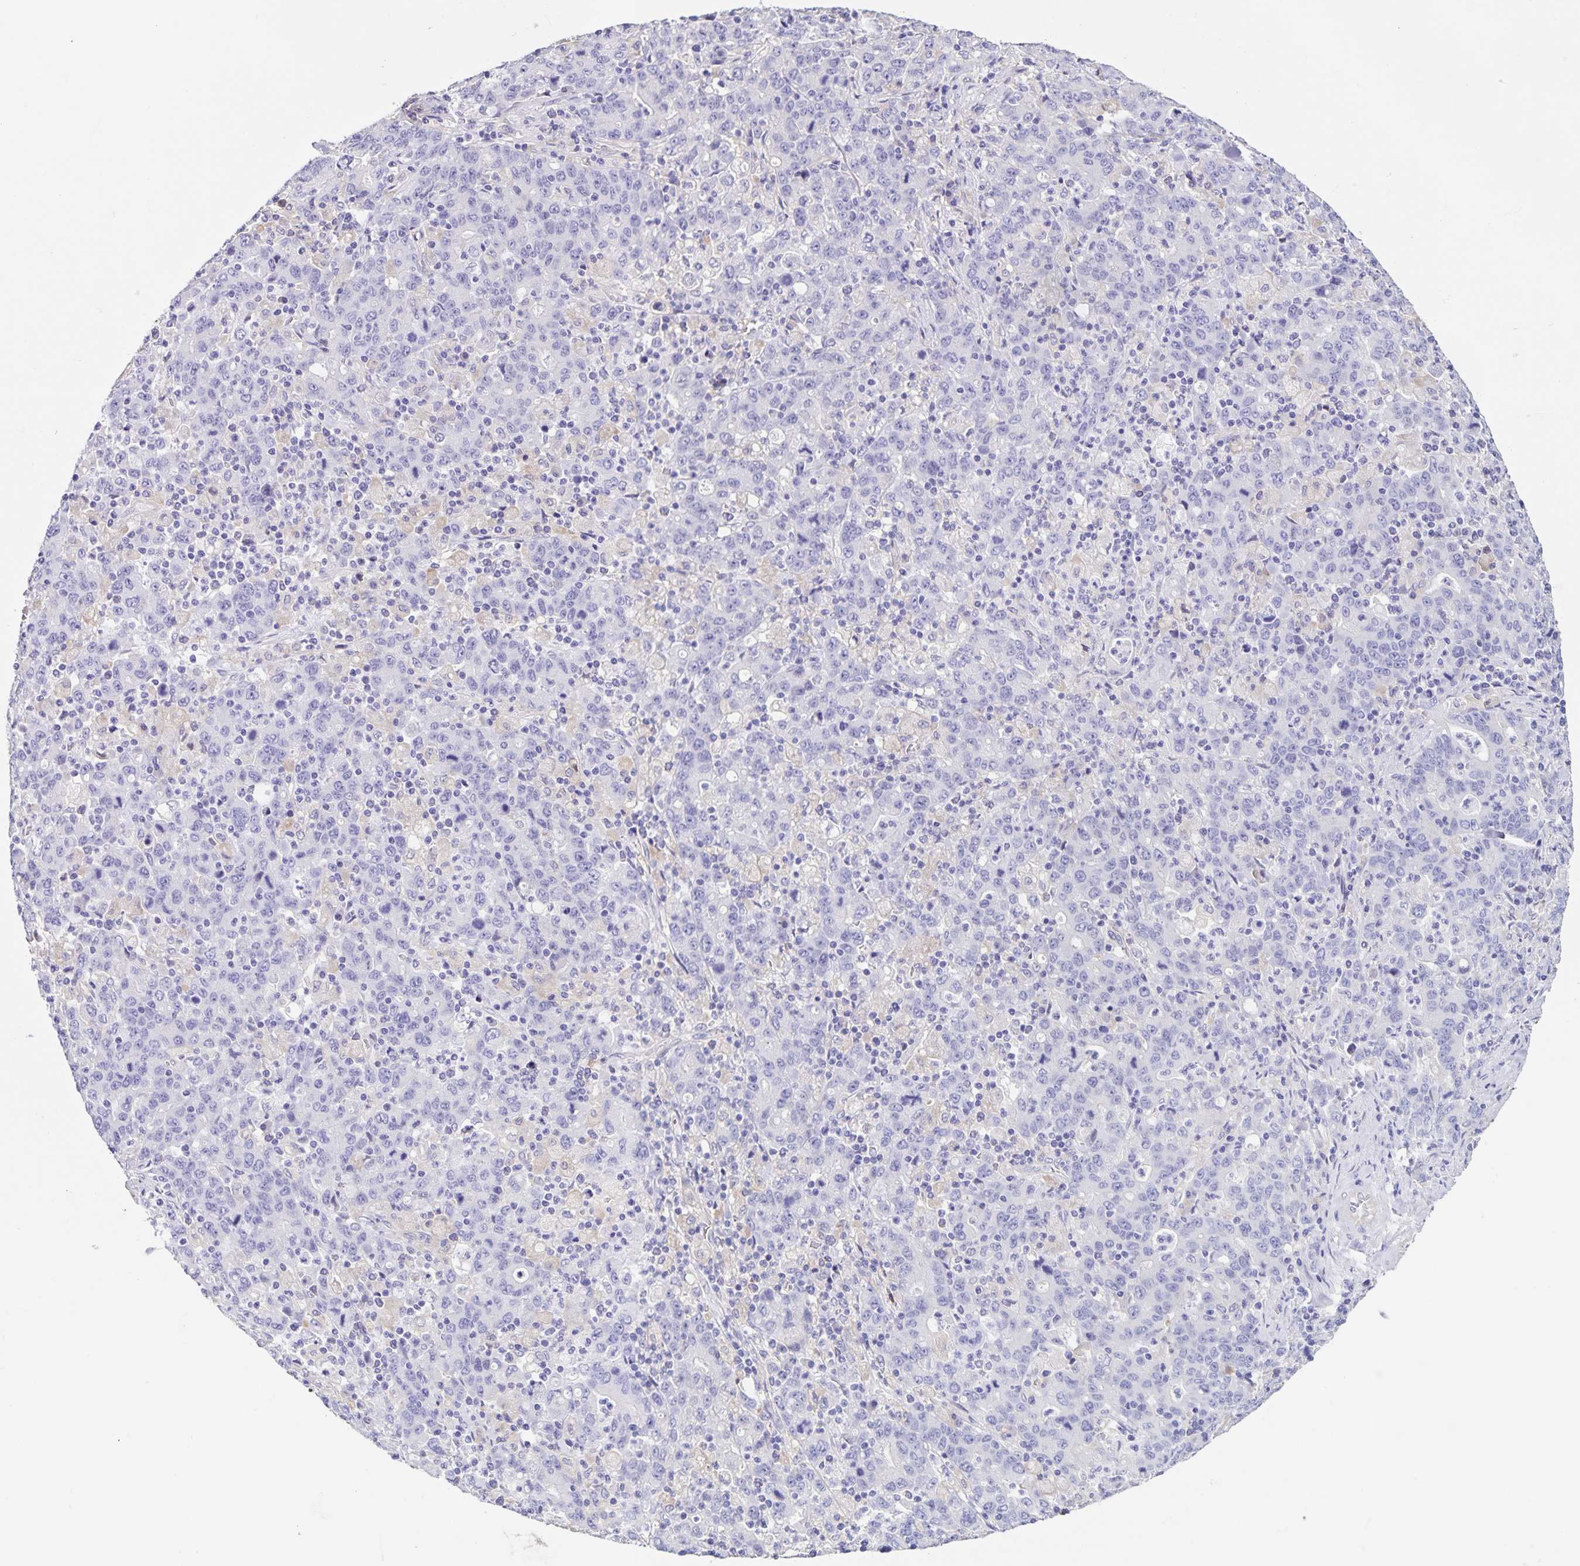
{"staining": {"intensity": "negative", "quantity": "none", "location": "none"}, "tissue": "stomach cancer", "cell_type": "Tumor cells", "image_type": "cancer", "snomed": [{"axis": "morphology", "description": "Adenocarcinoma, NOS"}, {"axis": "topography", "description": "Stomach, upper"}], "caption": "Immunohistochemistry of human stomach adenocarcinoma shows no expression in tumor cells.", "gene": "BOLL", "patient": {"sex": "male", "age": 69}}